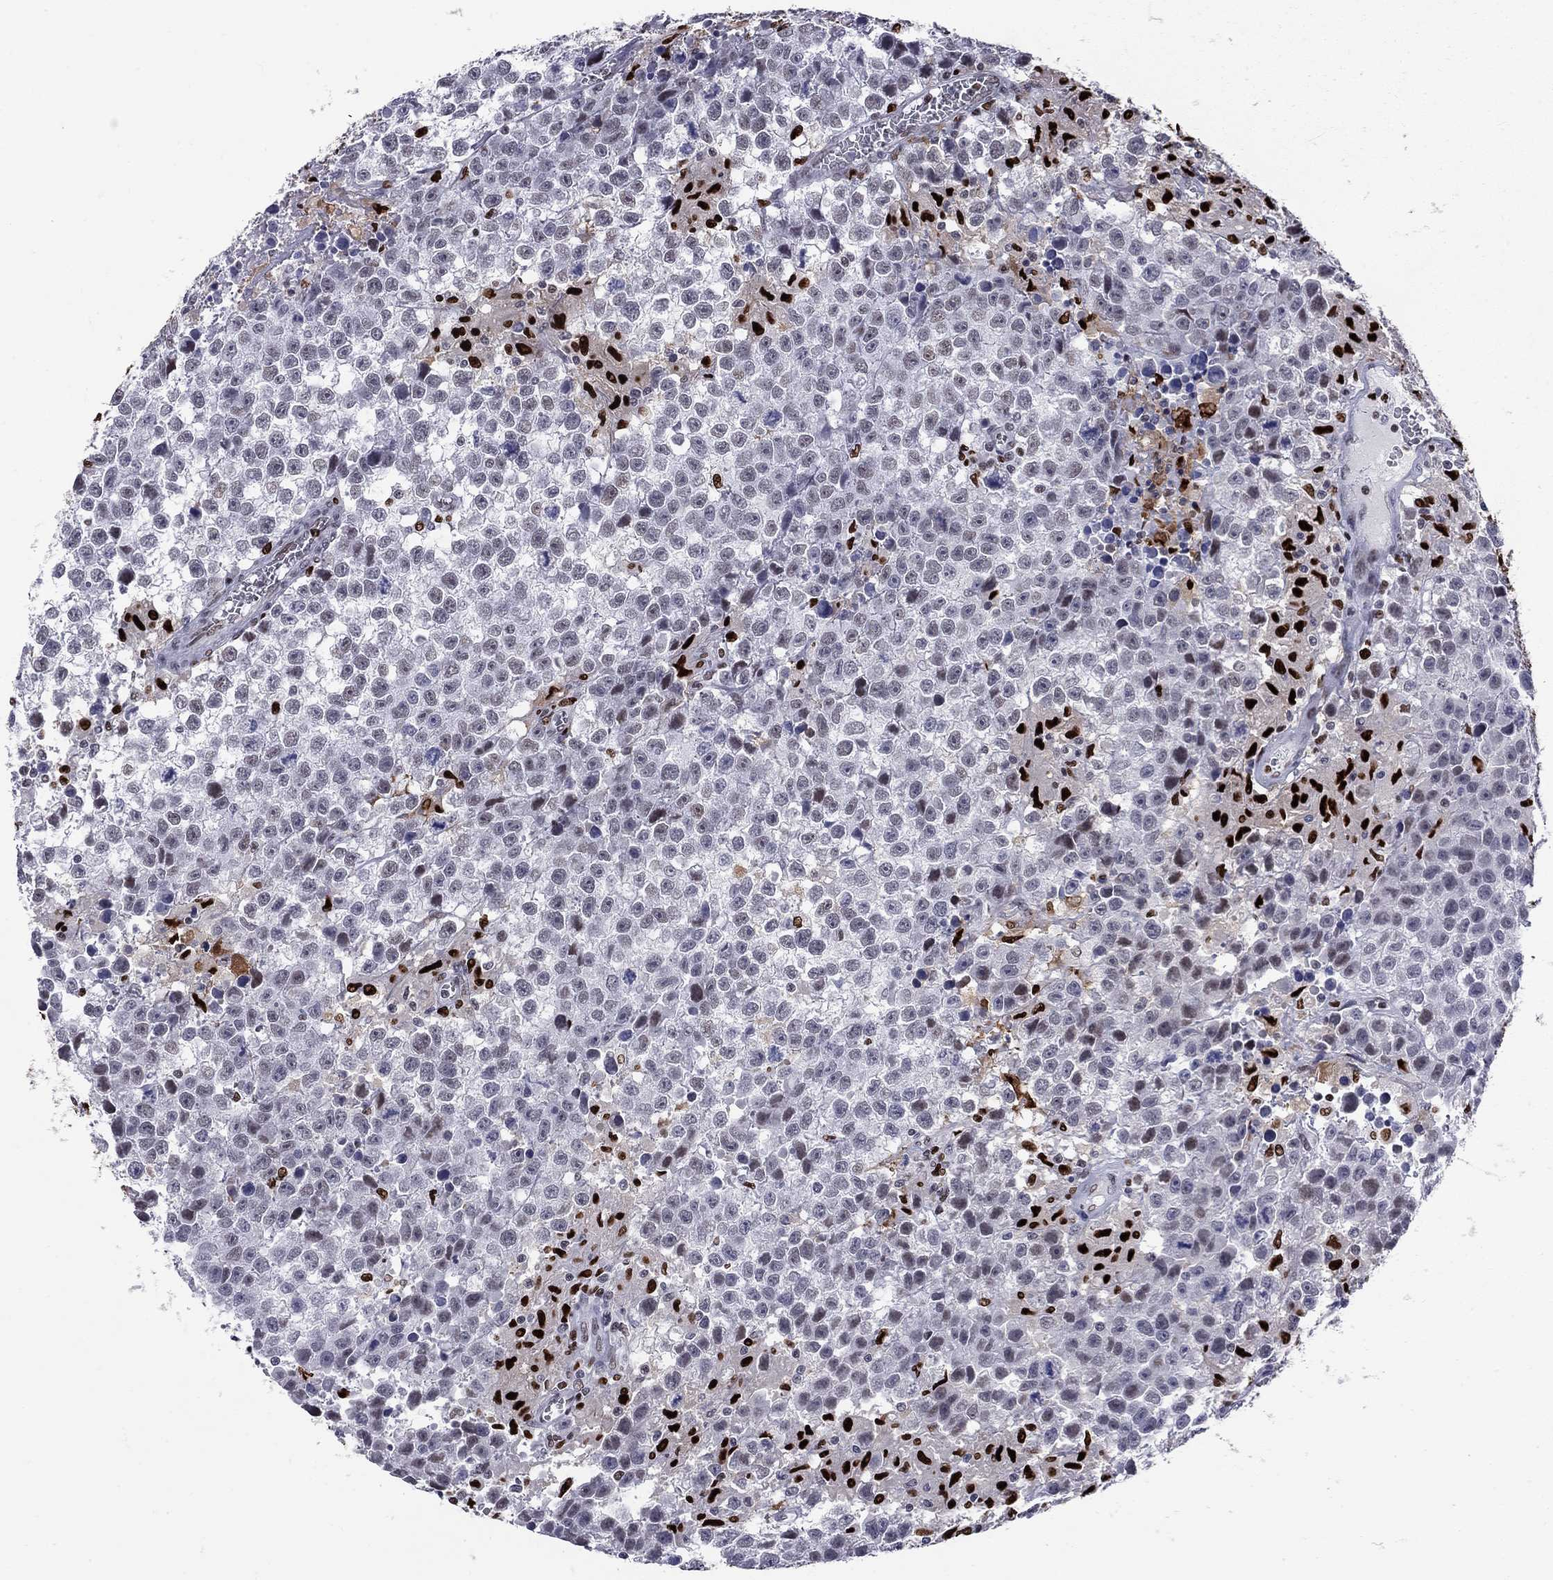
{"staining": {"intensity": "negative", "quantity": "none", "location": "none"}, "tissue": "testis cancer", "cell_type": "Tumor cells", "image_type": "cancer", "snomed": [{"axis": "morphology", "description": "Seminoma, NOS"}, {"axis": "topography", "description": "Testis"}], "caption": "This is a histopathology image of immunohistochemistry staining of testis cancer, which shows no staining in tumor cells.", "gene": "PCGF3", "patient": {"sex": "male", "age": 43}}